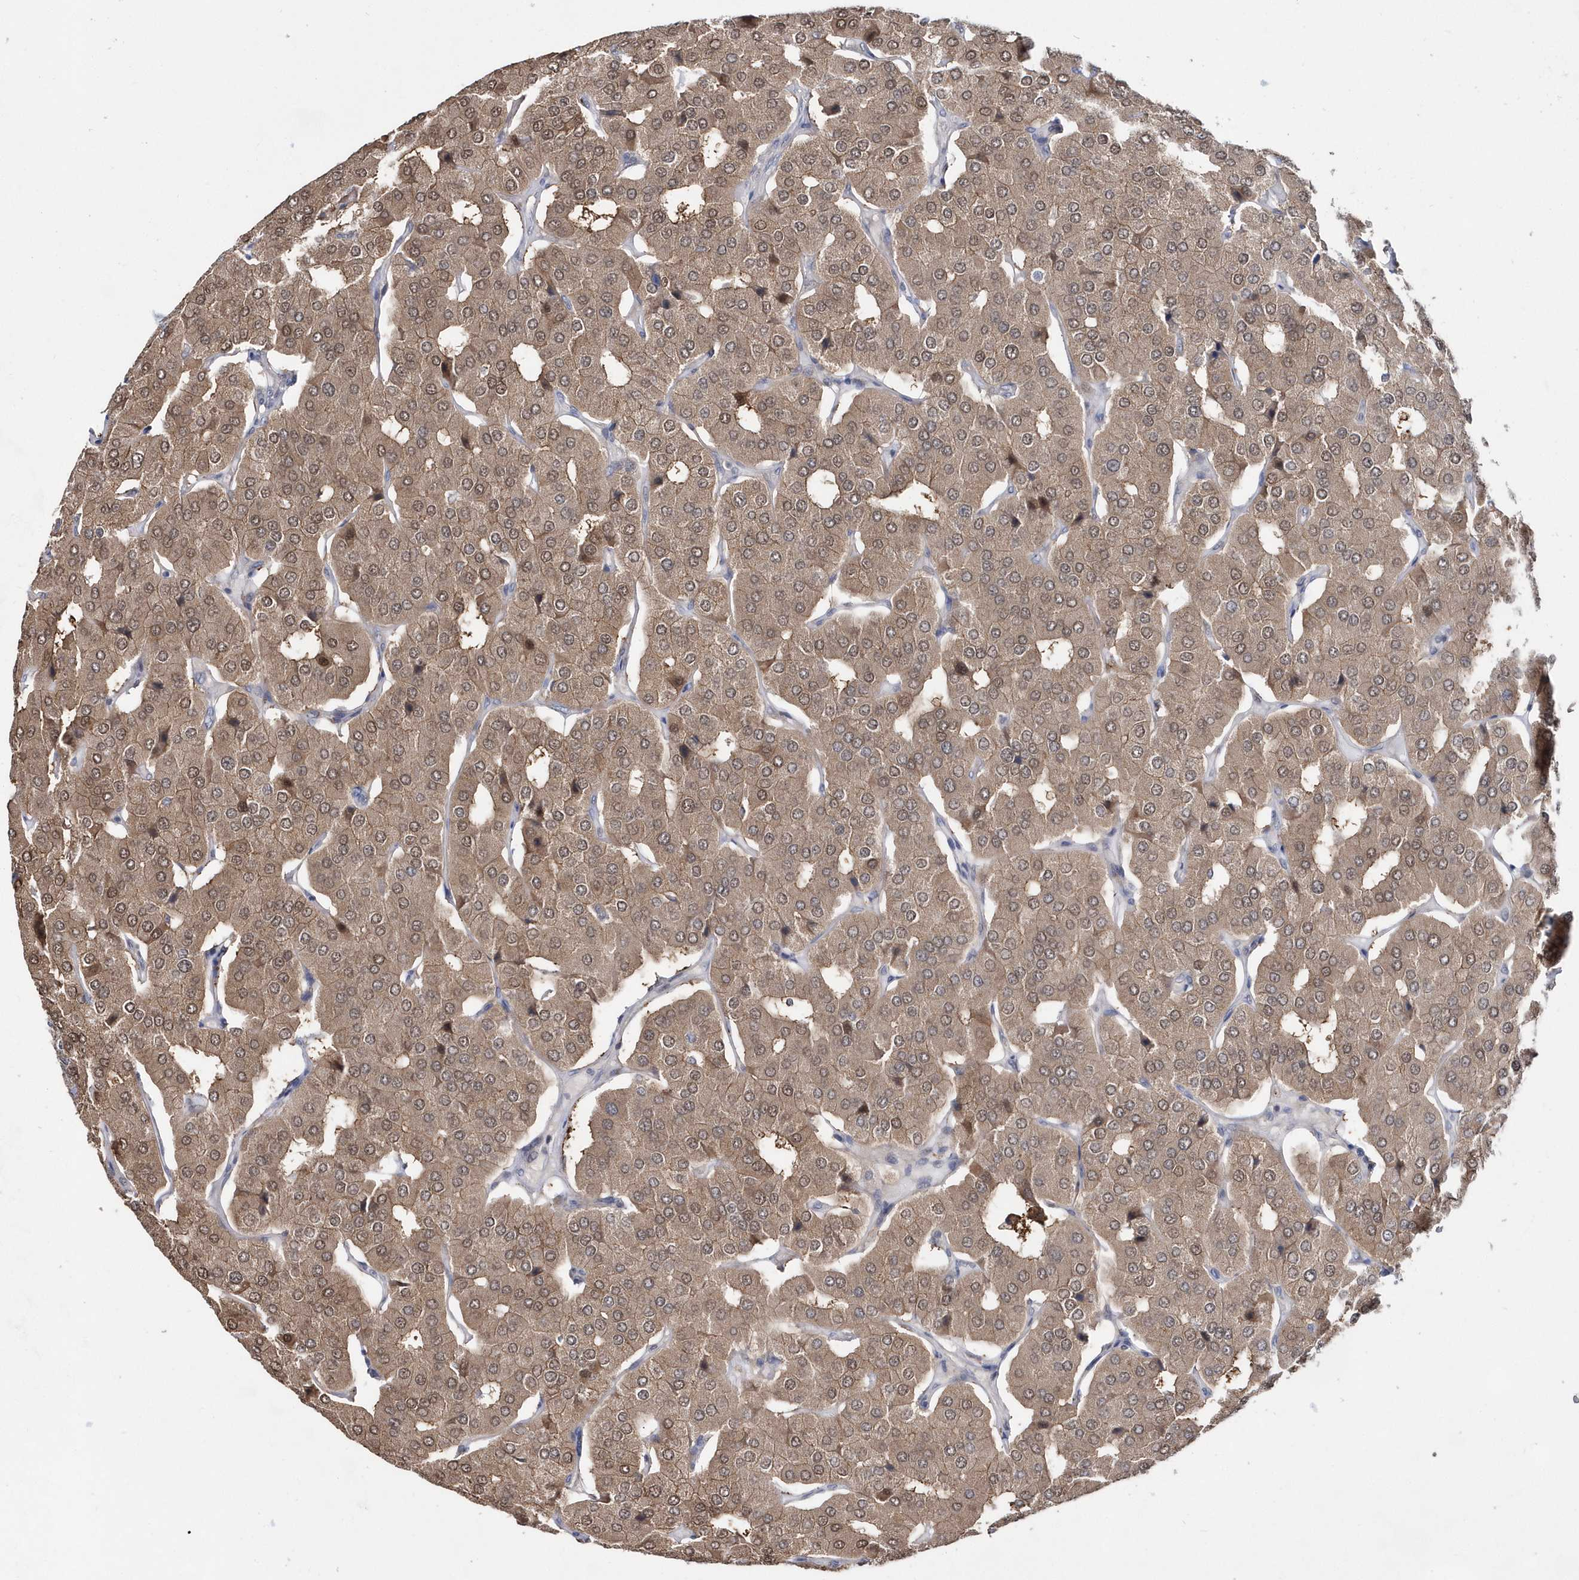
{"staining": {"intensity": "moderate", "quantity": ">75%", "location": "cytoplasmic/membranous"}, "tissue": "parathyroid gland", "cell_type": "Glandular cells", "image_type": "normal", "snomed": [{"axis": "morphology", "description": "Normal tissue, NOS"}, {"axis": "morphology", "description": "Adenoma, NOS"}, {"axis": "topography", "description": "Parathyroid gland"}], "caption": "DAB (3,3'-diaminobenzidine) immunohistochemical staining of normal parathyroid gland reveals moderate cytoplasmic/membranous protein staining in about >75% of glandular cells.", "gene": "BDH2", "patient": {"sex": "female", "age": 86}}